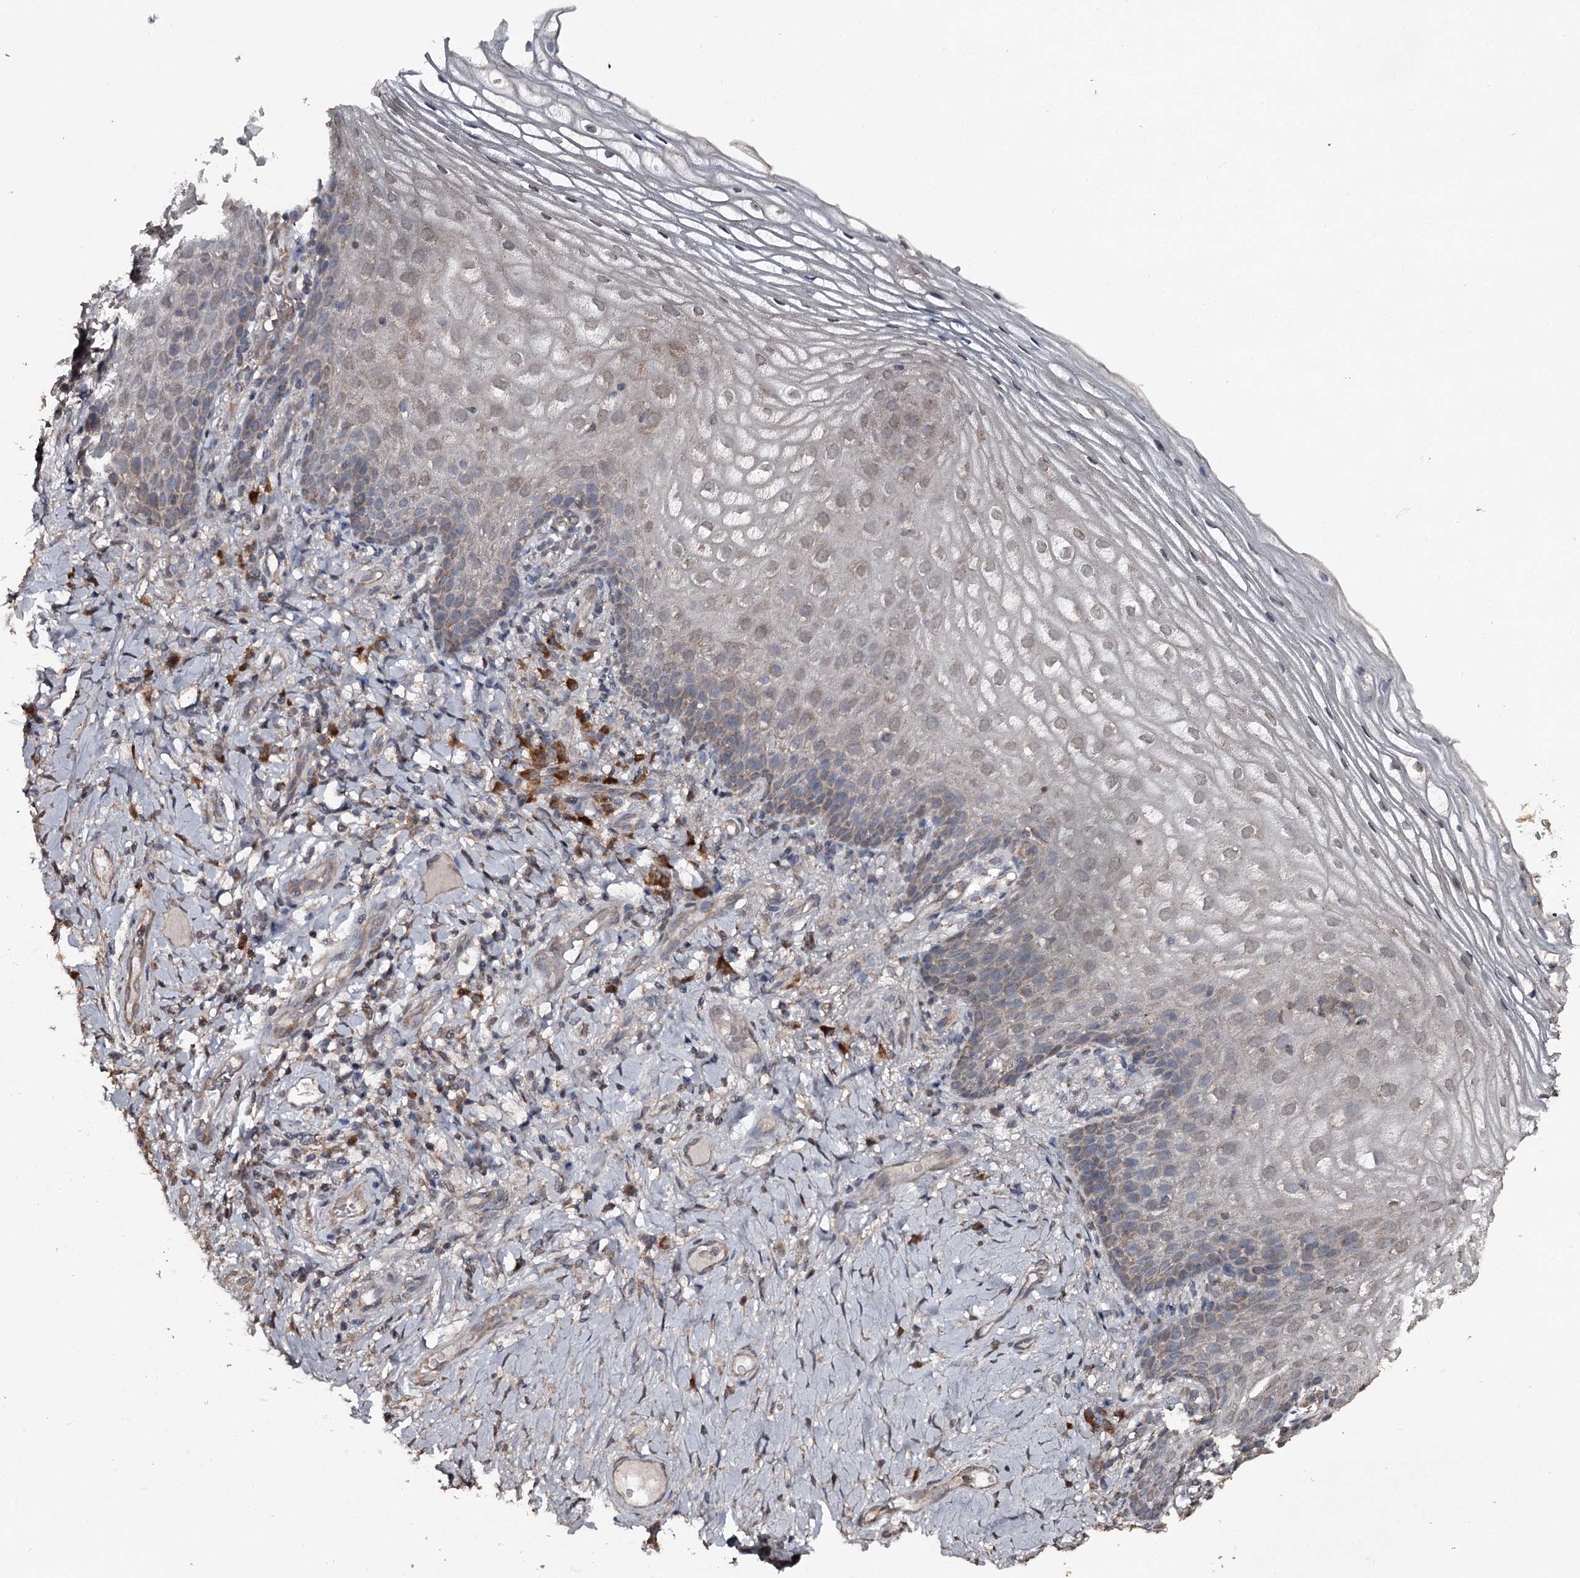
{"staining": {"intensity": "weak", "quantity": "25%-75%", "location": "cytoplasmic/membranous"}, "tissue": "vagina", "cell_type": "Squamous epithelial cells", "image_type": "normal", "snomed": [{"axis": "morphology", "description": "Normal tissue, NOS"}, {"axis": "topography", "description": "Vagina"}], "caption": "A brown stain highlights weak cytoplasmic/membranous expression of a protein in squamous epithelial cells of normal vagina. The staining was performed using DAB (3,3'-diaminobenzidine), with brown indicating positive protein expression. Nuclei are stained blue with hematoxylin.", "gene": "WIPI1", "patient": {"sex": "female", "age": 60}}